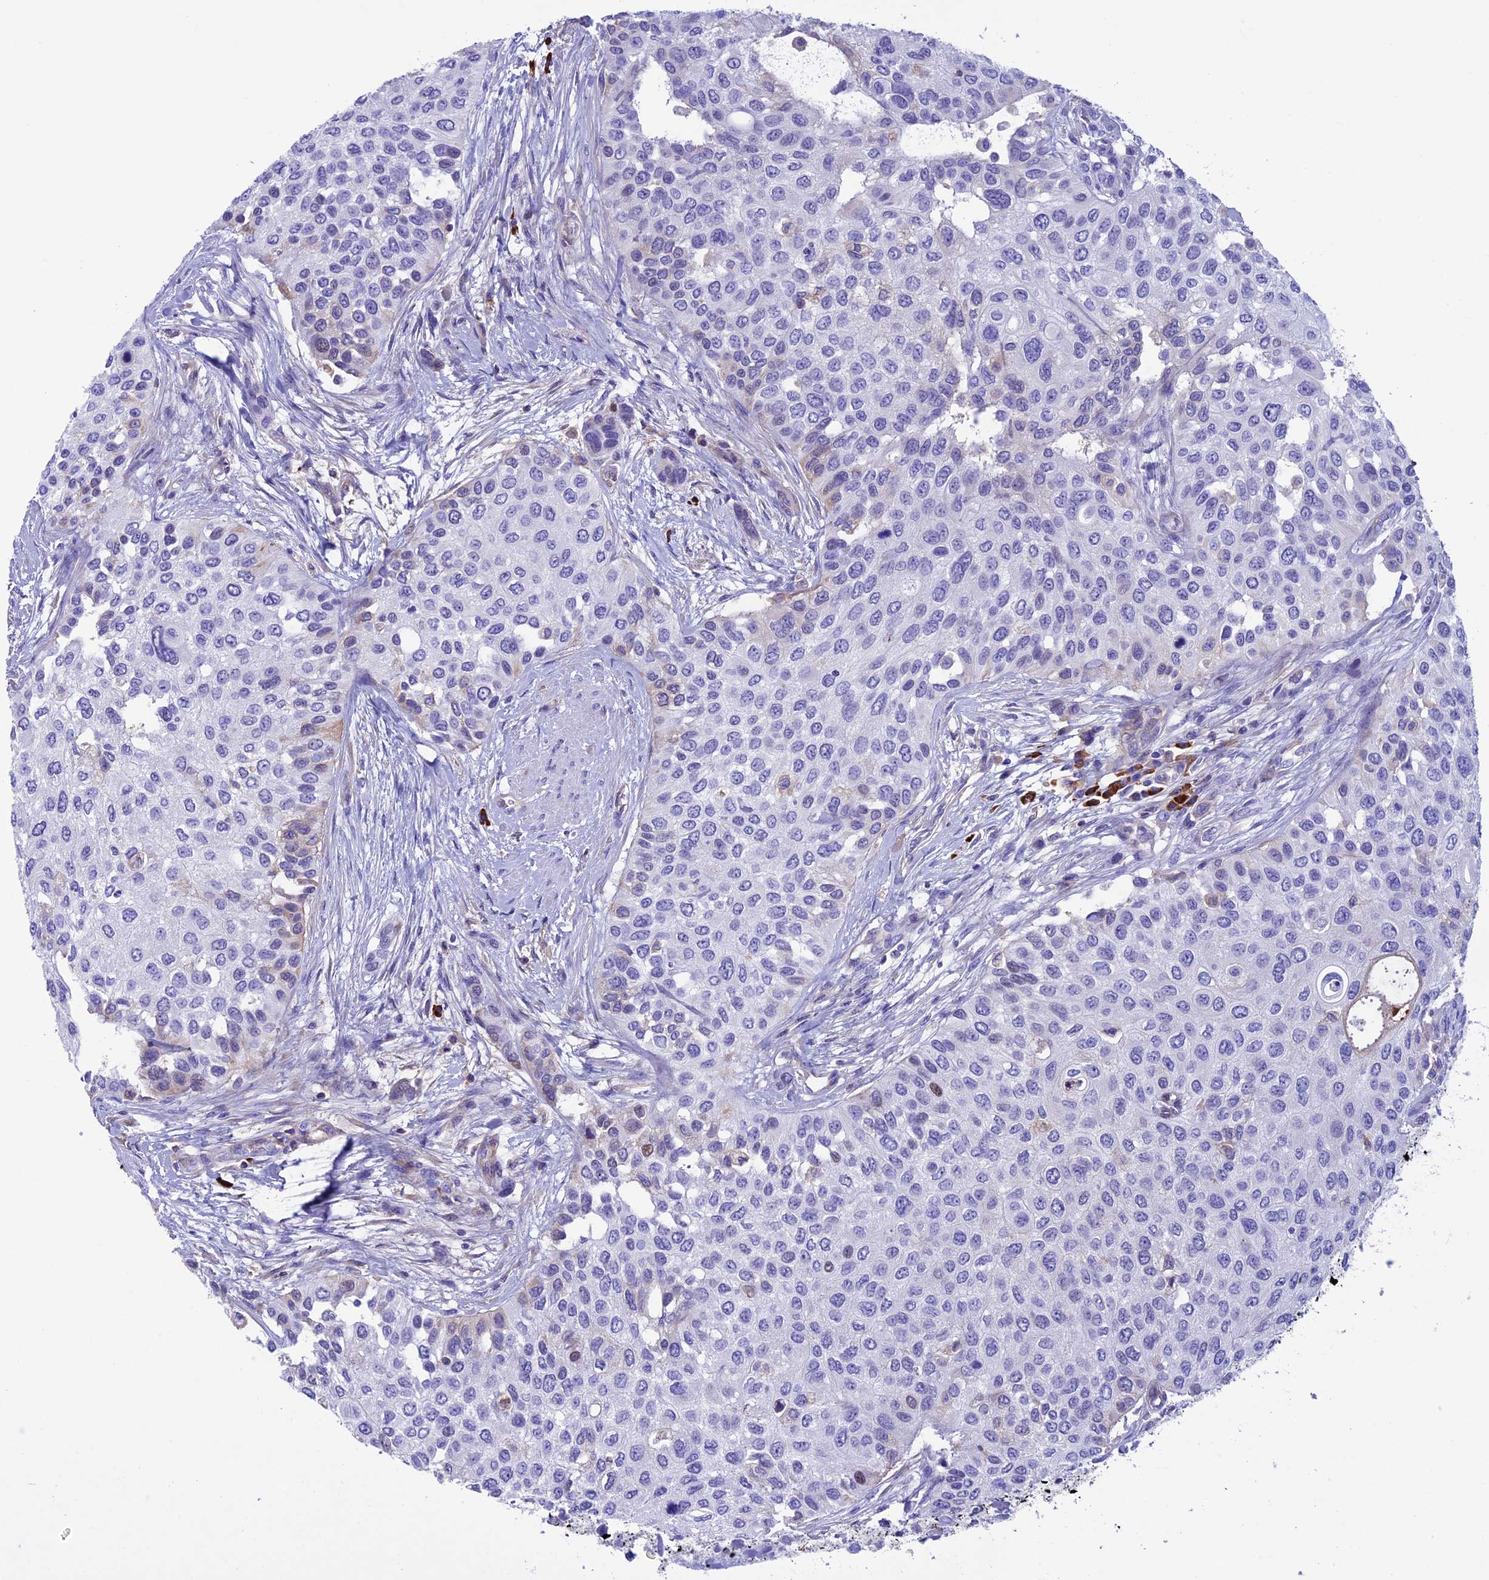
{"staining": {"intensity": "negative", "quantity": "none", "location": "none"}, "tissue": "urothelial cancer", "cell_type": "Tumor cells", "image_type": "cancer", "snomed": [{"axis": "morphology", "description": "Normal tissue, NOS"}, {"axis": "morphology", "description": "Urothelial carcinoma, High grade"}, {"axis": "topography", "description": "Vascular tissue"}, {"axis": "topography", "description": "Urinary bladder"}], "caption": "Urothelial cancer was stained to show a protein in brown. There is no significant expression in tumor cells.", "gene": "IGSF6", "patient": {"sex": "female", "age": 56}}